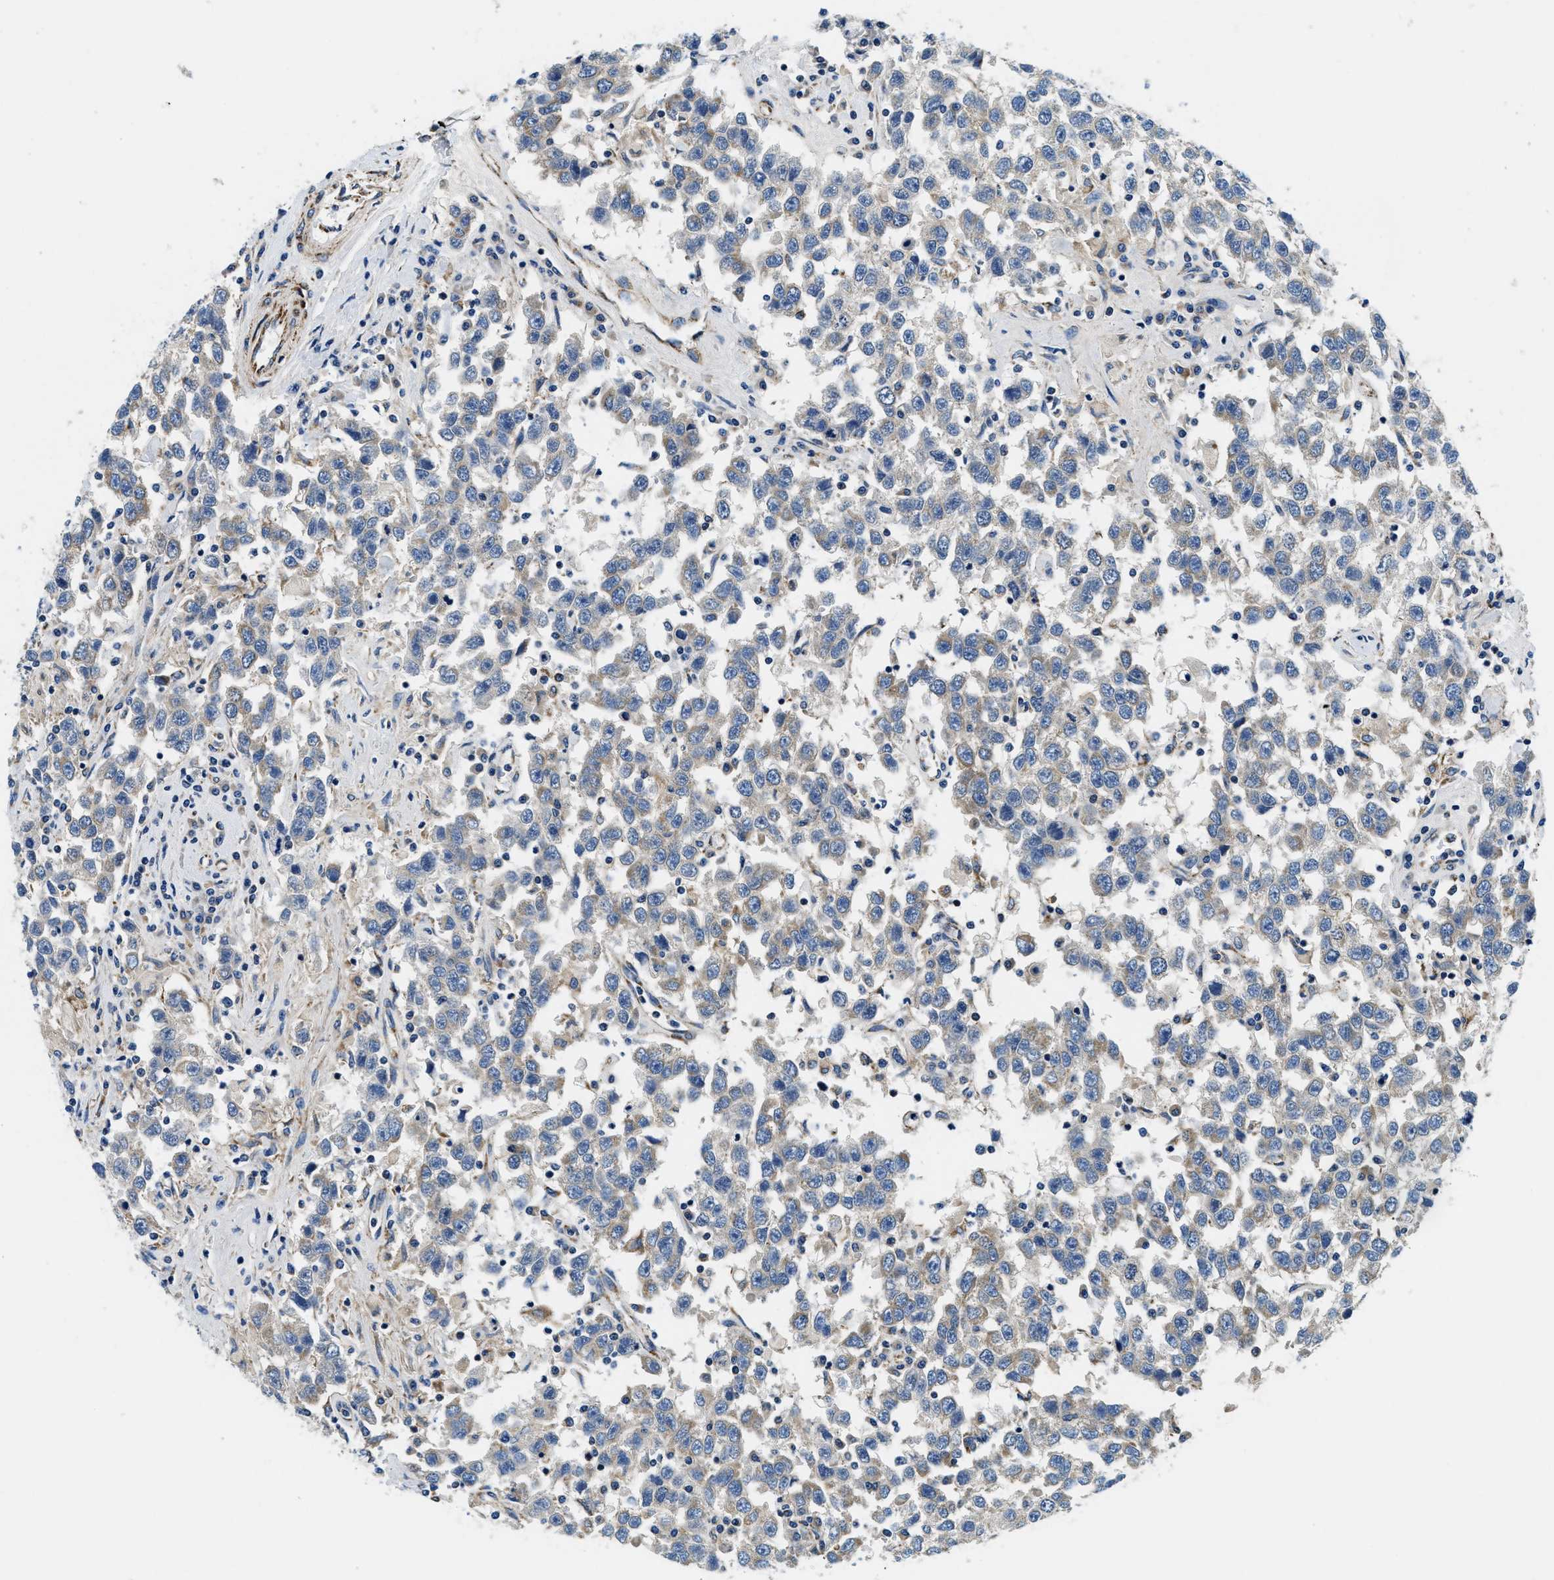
{"staining": {"intensity": "weak", "quantity": "25%-75%", "location": "cytoplasmic/membranous"}, "tissue": "testis cancer", "cell_type": "Tumor cells", "image_type": "cancer", "snomed": [{"axis": "morphology", "description": "Seminoma, NOS"}, {"axis": "topography", "description": "Testis"}], "caption": "IHC histopathology image of testis cancer (seminoma) stained for a protein (brown), which demonstrates low levels of weak cytoplasmic/membranous positivity in approximately 25%-75% of tumor cells.", "gene": "SAMD4B", "patient": {"sex": "male", "age": 41}}